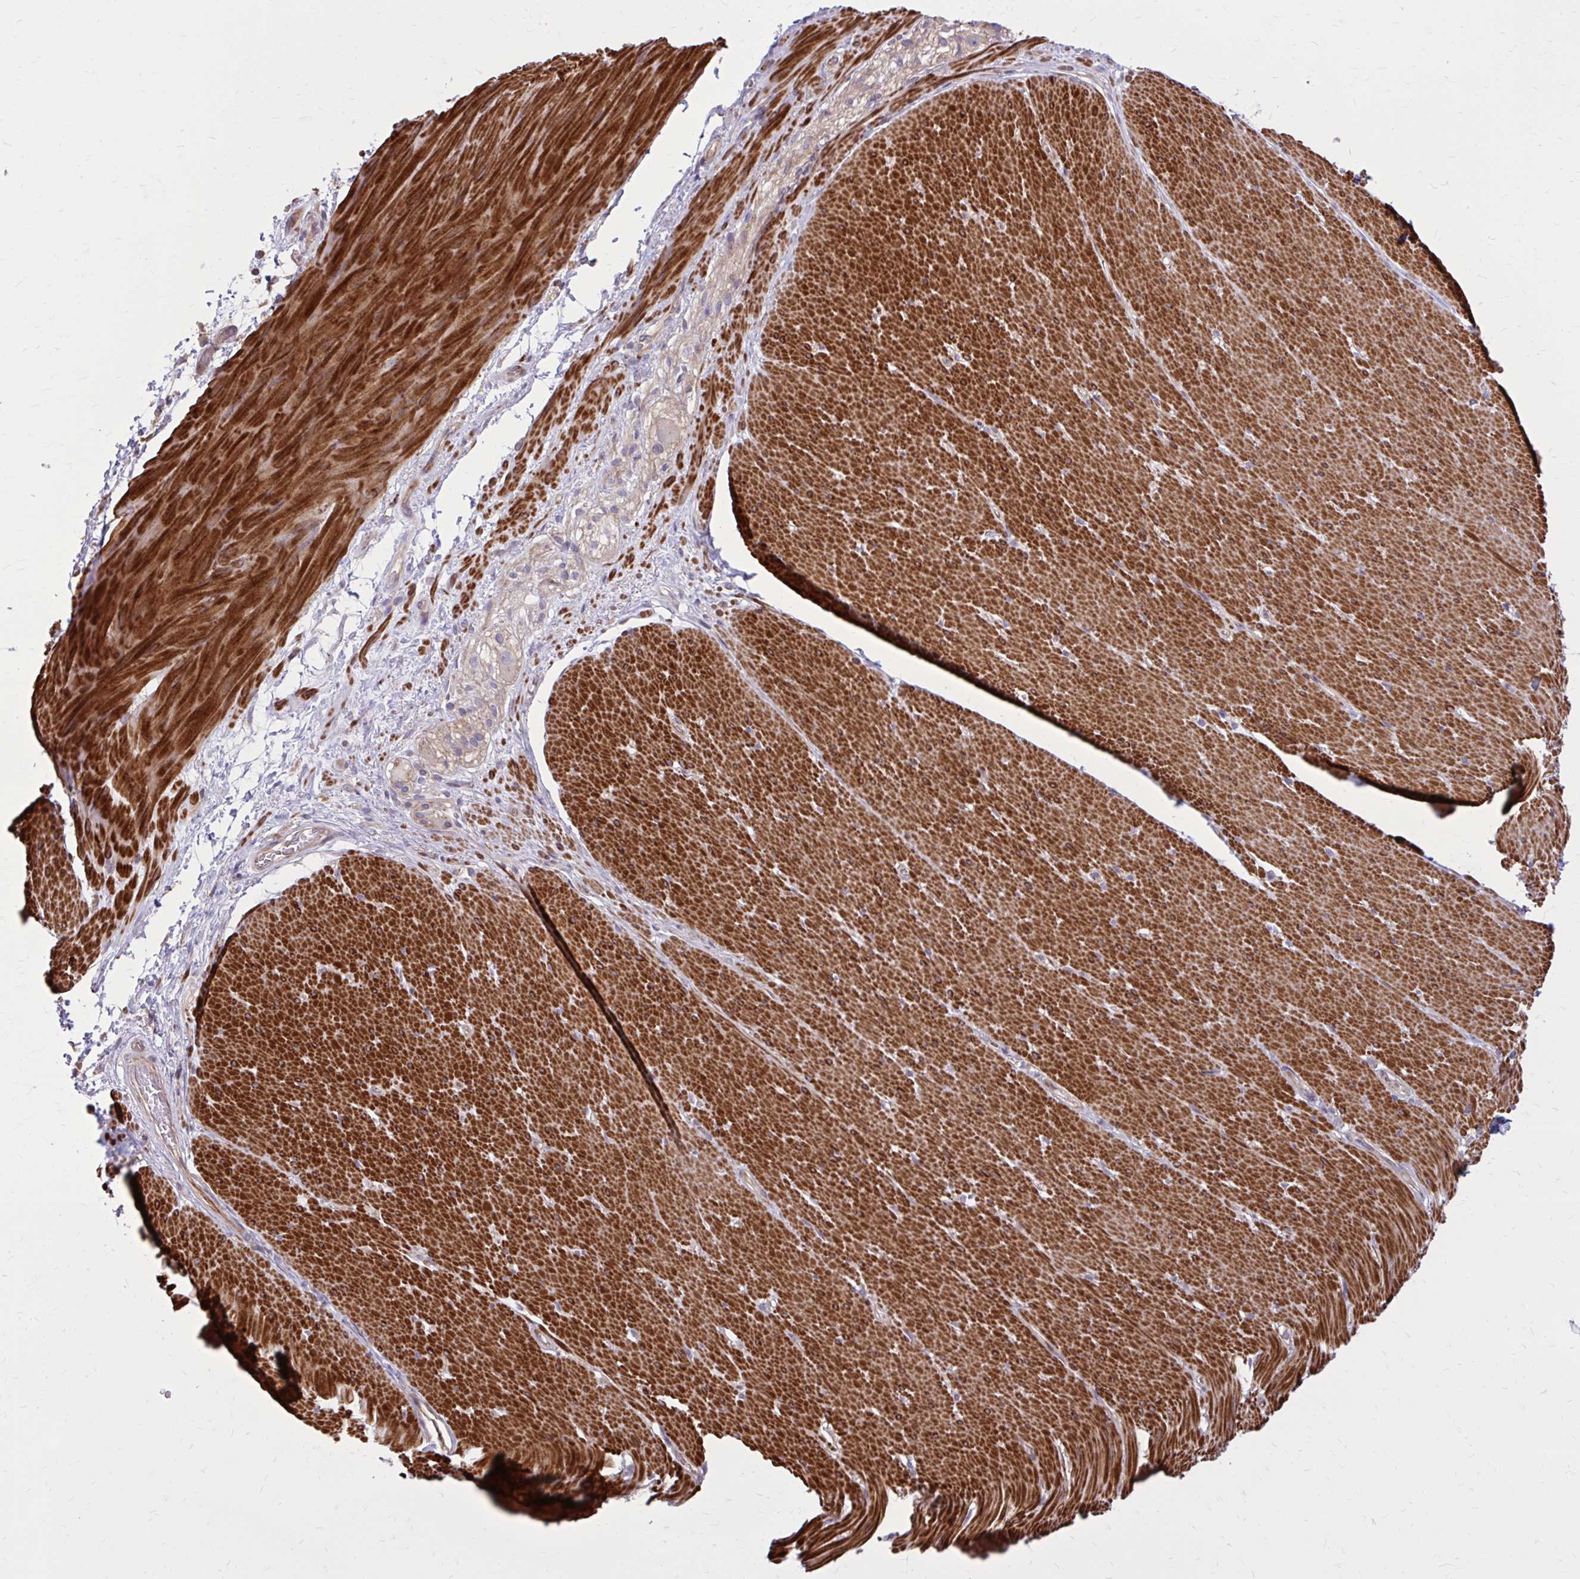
{"staining": {"intensity": "strong", "quantity": ">75%", "location": "cytoplasmic/membranous"}, "tissue": "smooth muscle", "cell_type": "Smooth muscle cells", "image_type": "normal", "snomed": [{"axis": "morphology", "description": "Normal tissue, NOS"}, {"axis": "topography", "description": "Smooth muscle"}, {"axis": "topography", "description": "Rectum"}], "caption": "Brown immunohistochemical staining in benign human smooth muscle exhibits strong cytoplasmic/membranous expression in approximately >75% of smooth muscle cells.", "gene": "FAP", "patient": {"sex": "male", "age": 53}}